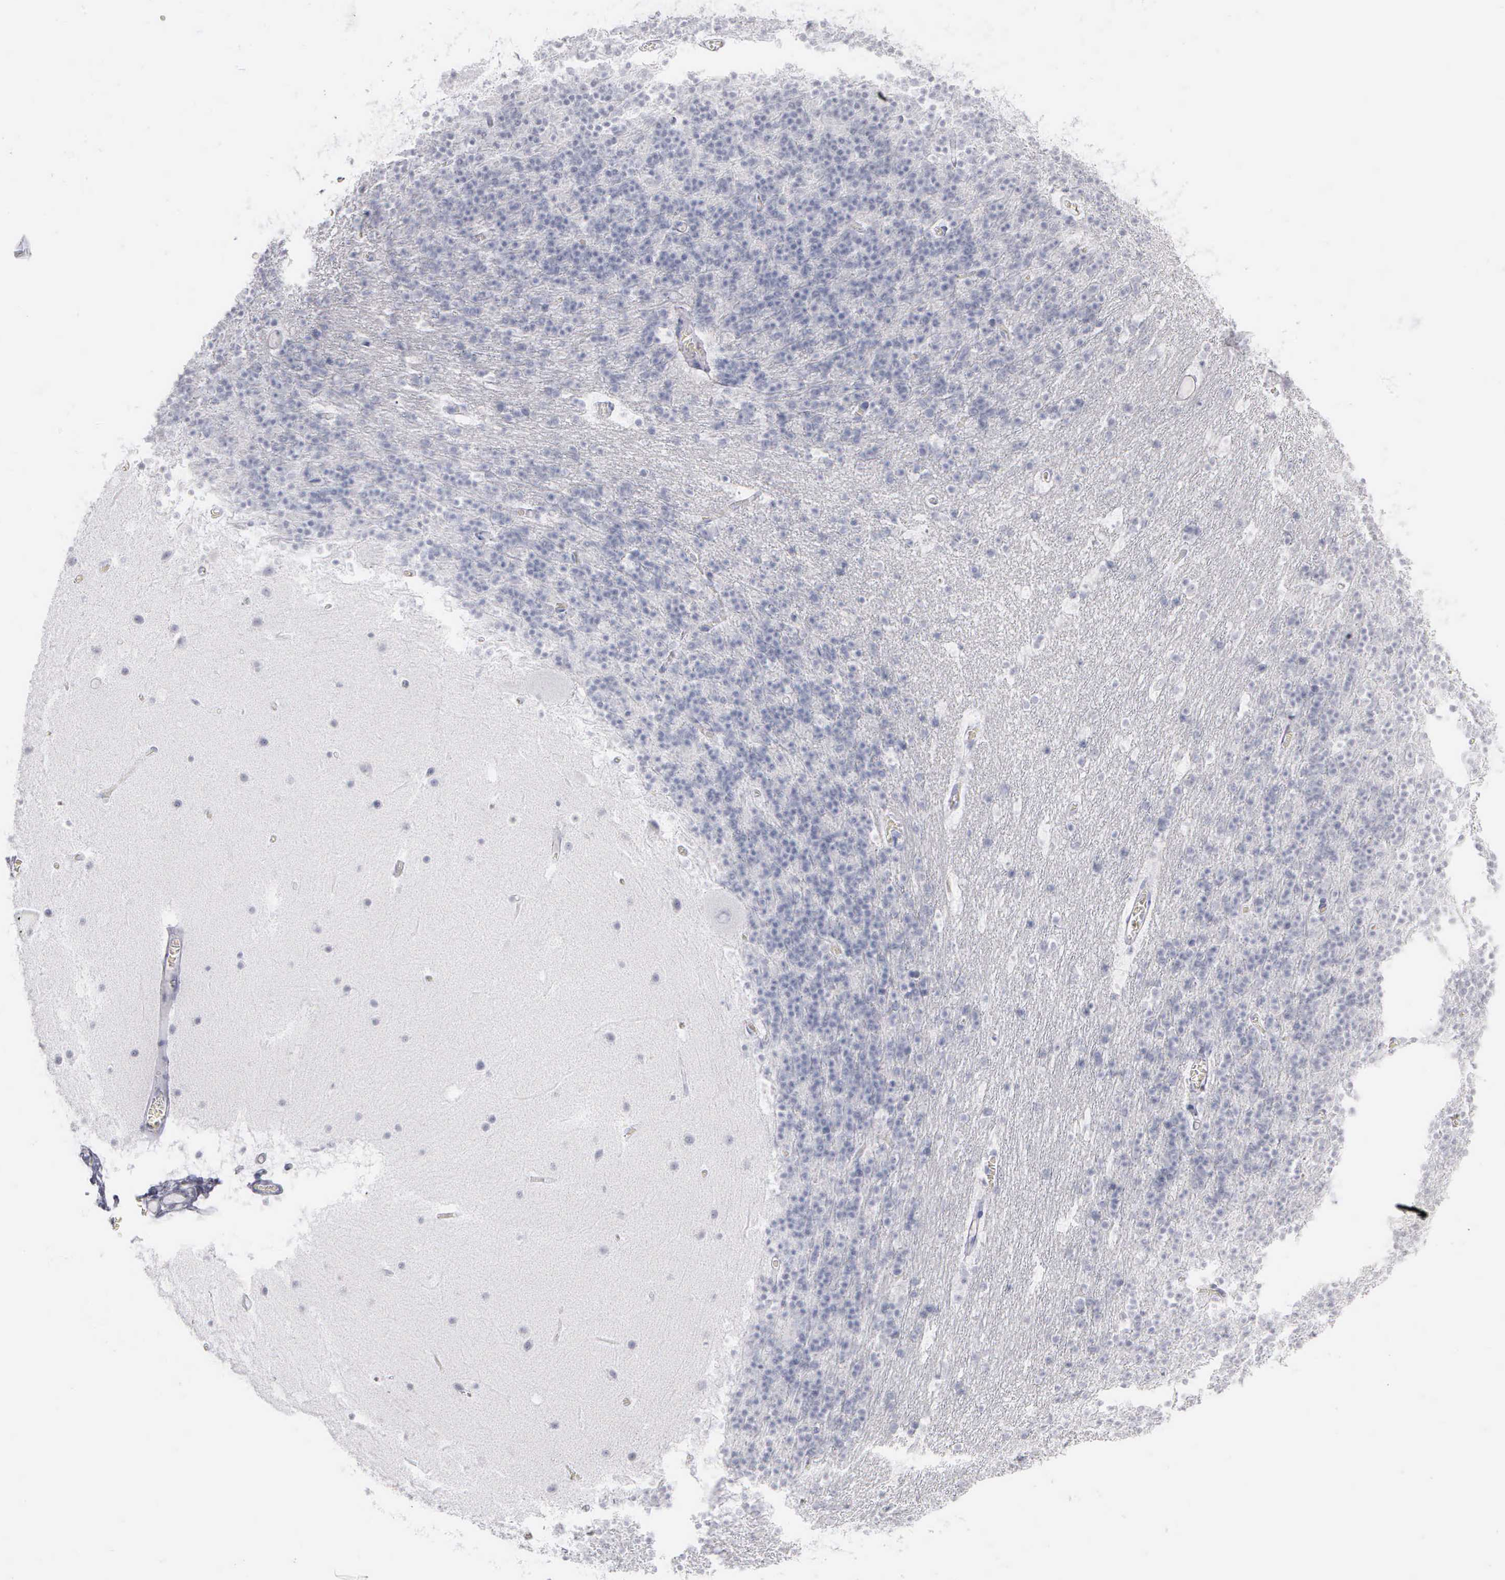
{"staining": {"intensity": "negative", "quantity": "none", "location": "none"}, "tissue": "cerebellum", "cell_type": "Cells in granular layer", "image_type": "normal", "snomed": [{"axis": "morphology", "description": "Normal tissue, NOS"}, {"axis": "topography", "description": "Cerebellum"}], "caption": "Immunohistochemistry photomicrograph of benign cerebellum stained for a protein (brown), which demonstrates no expression in cells in granular layer.", "gene": "NKX2", "patient": {"sex": "male", "age": 45}}